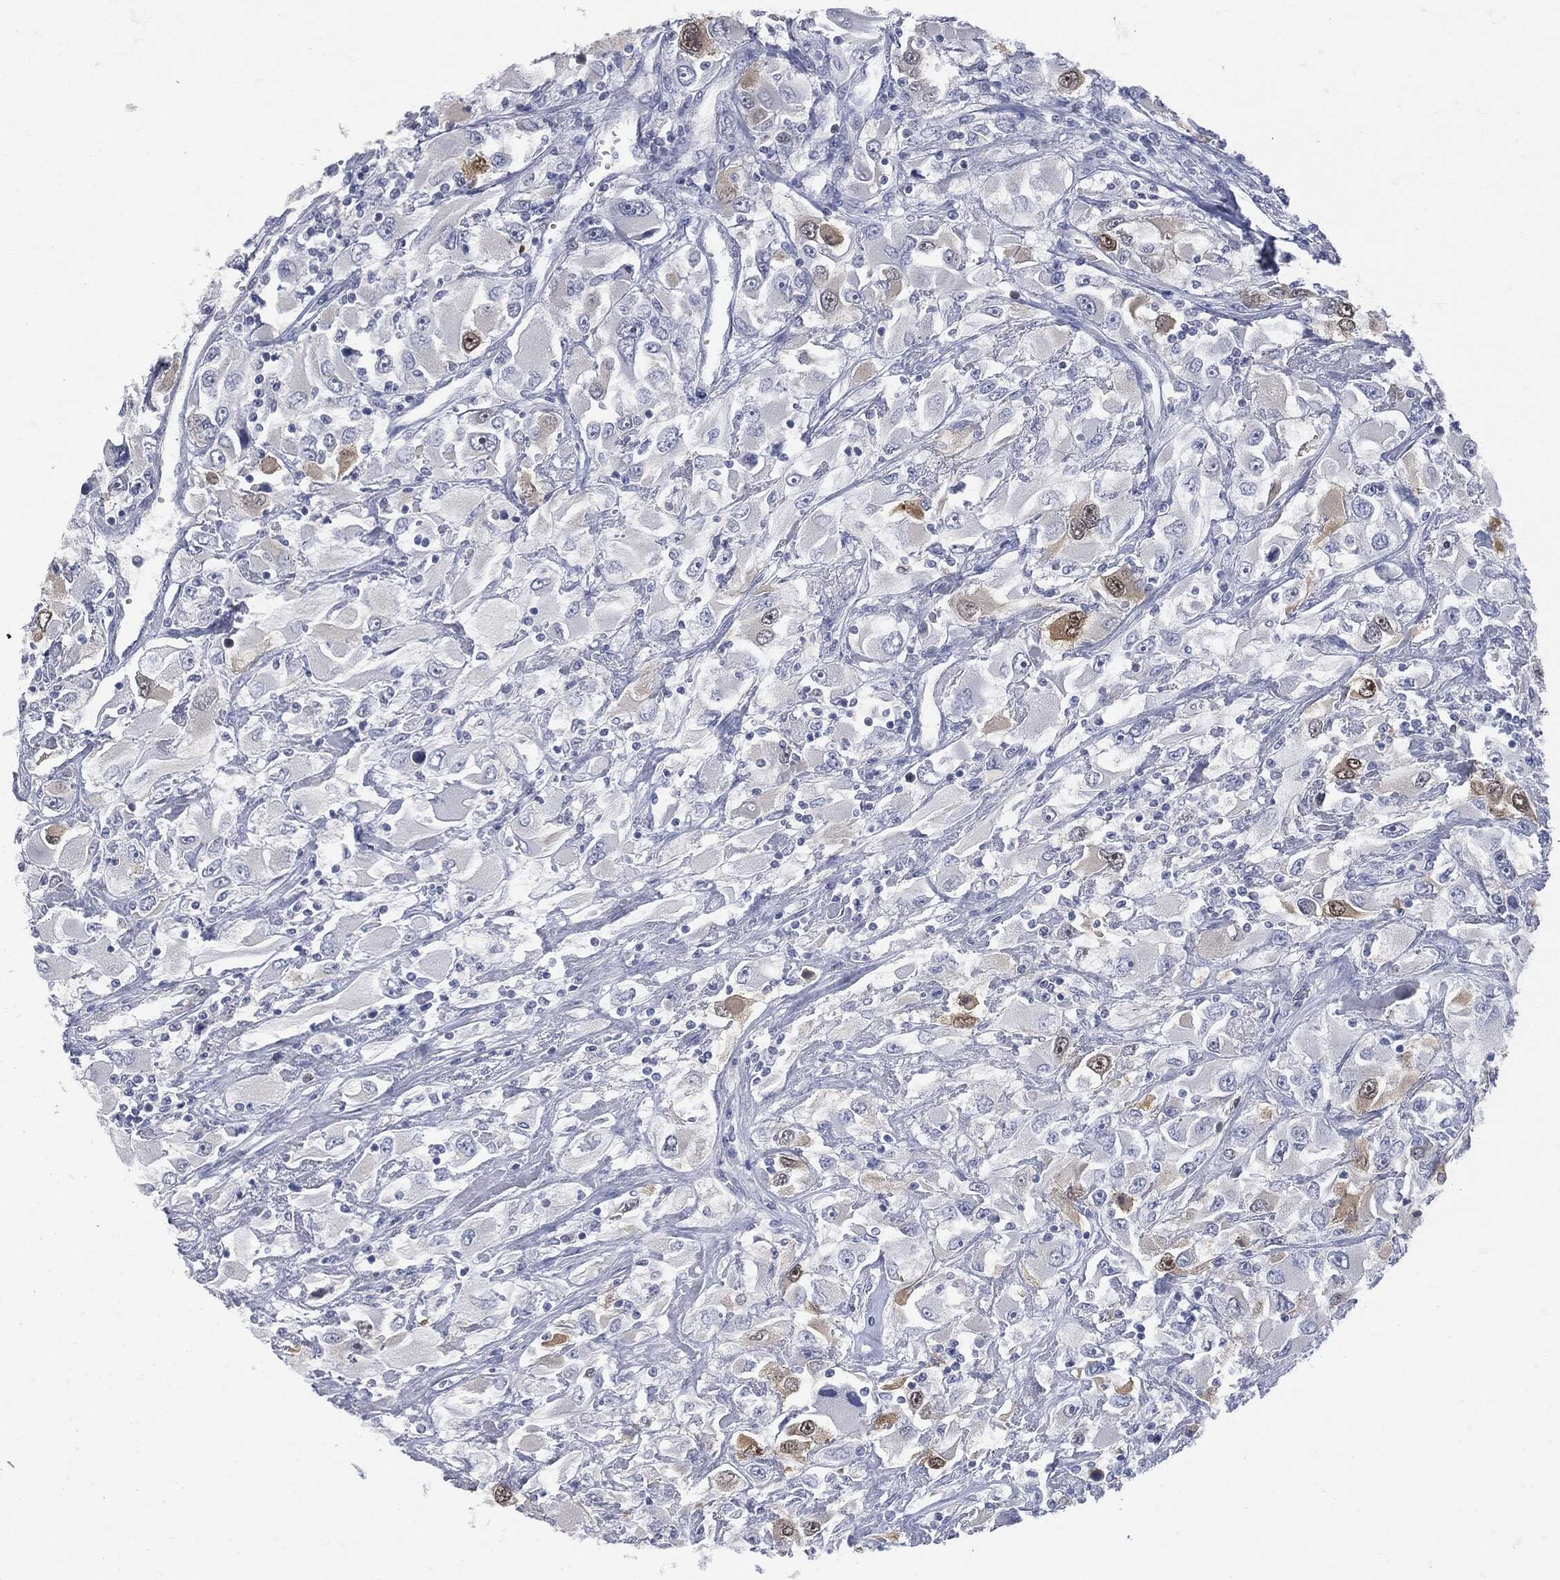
{"staining": {"intensity": "weak", "quantity": "<25%", "location": "cytoplasmic/membranous"}, "tissue": "renal cancer", "cell_type": "Tumor cells", "image_type": "cancer", "snomed": [{"axis": "morphology", "description": "Adenocarcinoma, NOS"}, {"axis": "topography", "description": "Kidney"}], "caption": "A histopathology image of renal adenocarcinoma stained for a protein displays no brown staining in tumor cells.", "gene": "UBE2C", "patient": {"sex": "female", "age": 52}}